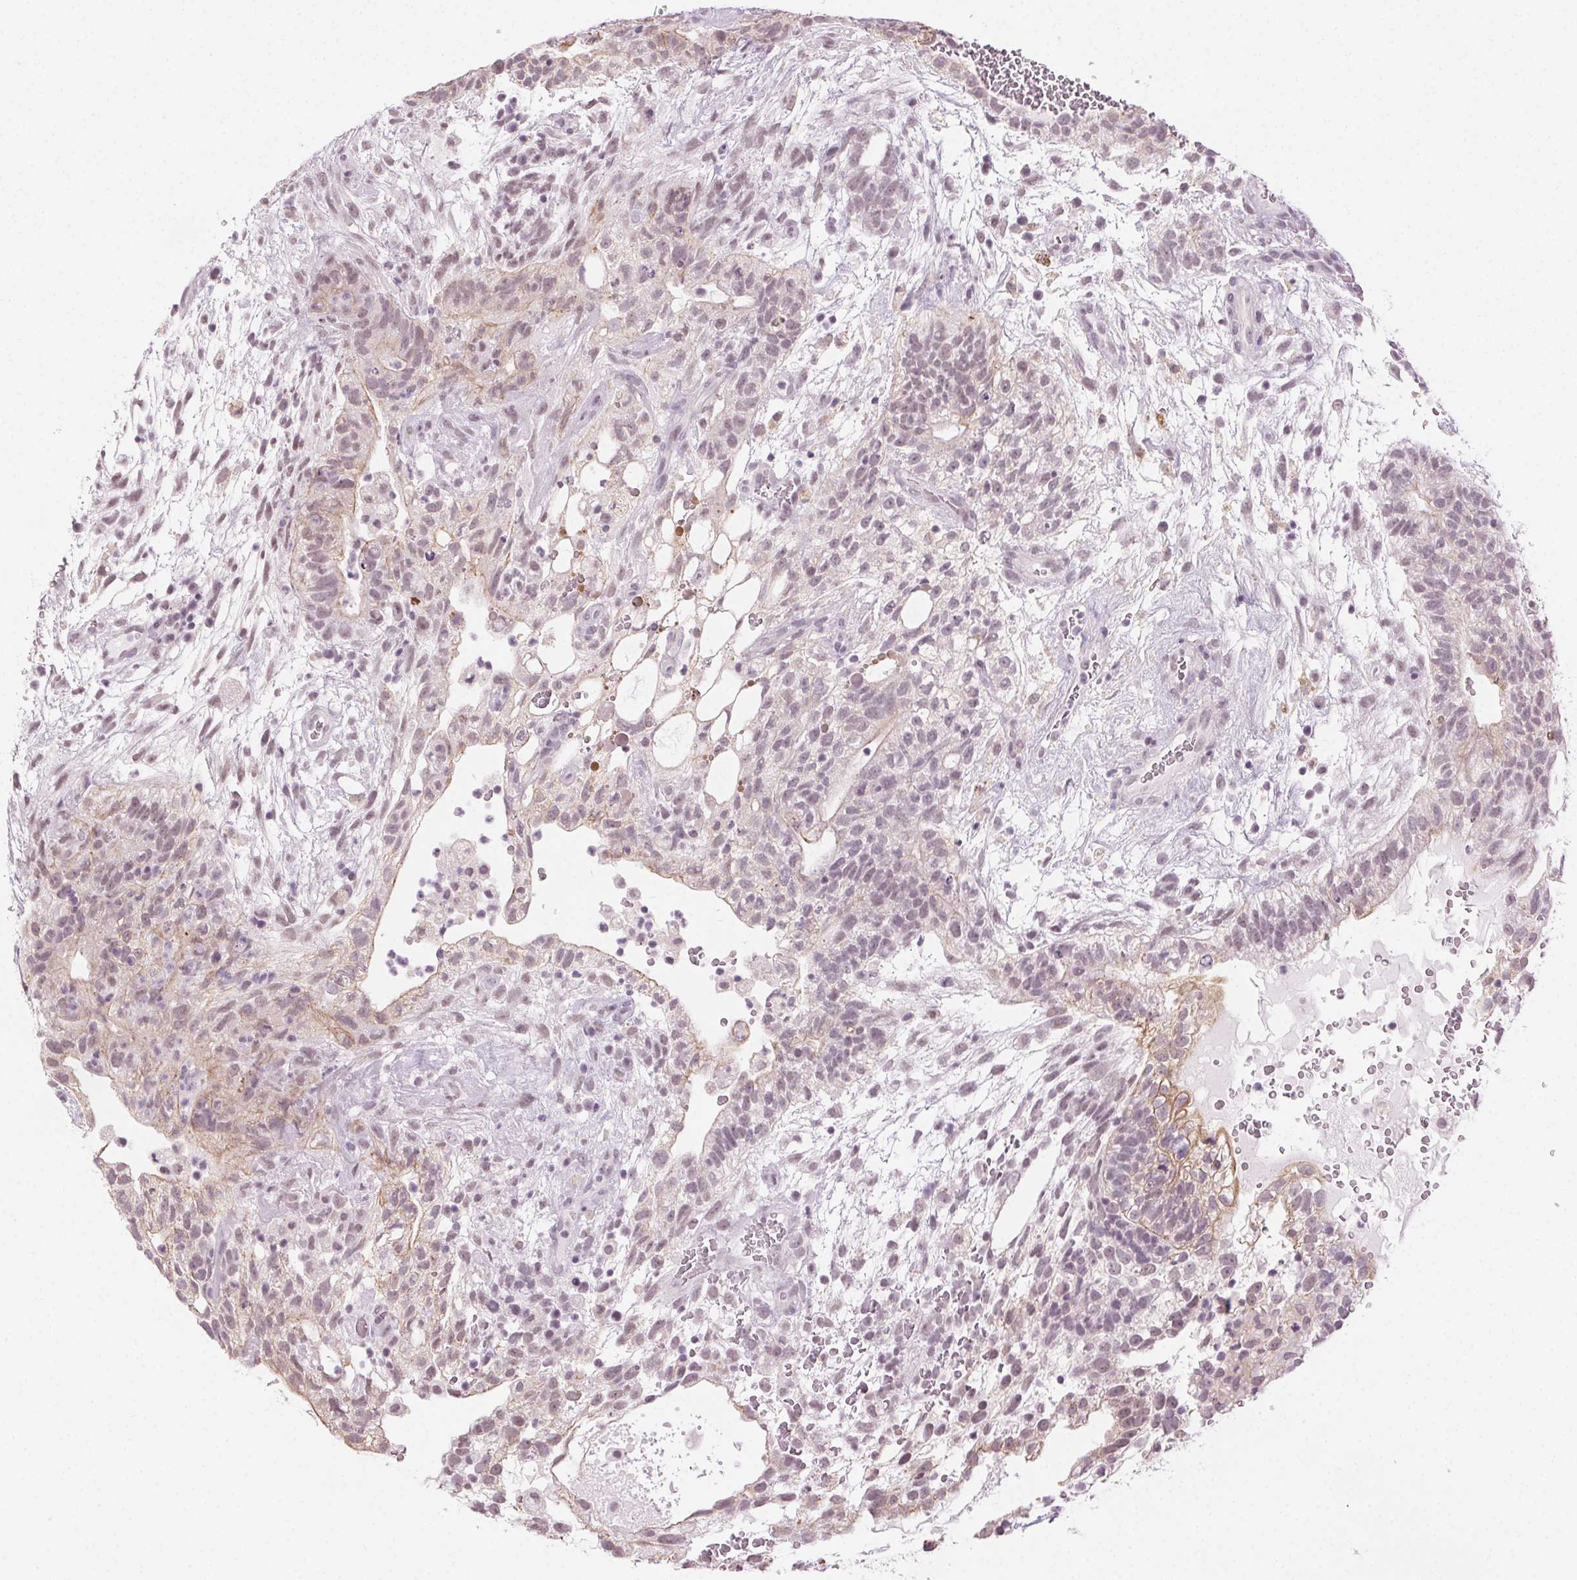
{"staining": {"intensity": "weak", "quantity": "25%-75%", "location": "cytoplasmic/membranous"}, "tissue": "testis cancer", "cell_type": "Tumor cells", "image_type": "cancer", "snomed": [{"axis": "morphology", "description": "Normal tissue, NOS"}, {"axis": "morphology", "description": "Carcinoma, Embryonal, NOS"}, {"axis": "topography", "description": "Testis"}], "caption": "Immunohistochemical staining of testis cancer exhibits weak cytoplasmic/membranous protein expression in approximately 25%-75% of tumor cells. The staining is performed using DAB (3,3'-diaminobenzidine) brown chromogen to label protein expression. The nuclei are counter-stained blue using hematoxylin.", "gene": "AIF1L", "patient": {"sex": "male", "age": 32}}